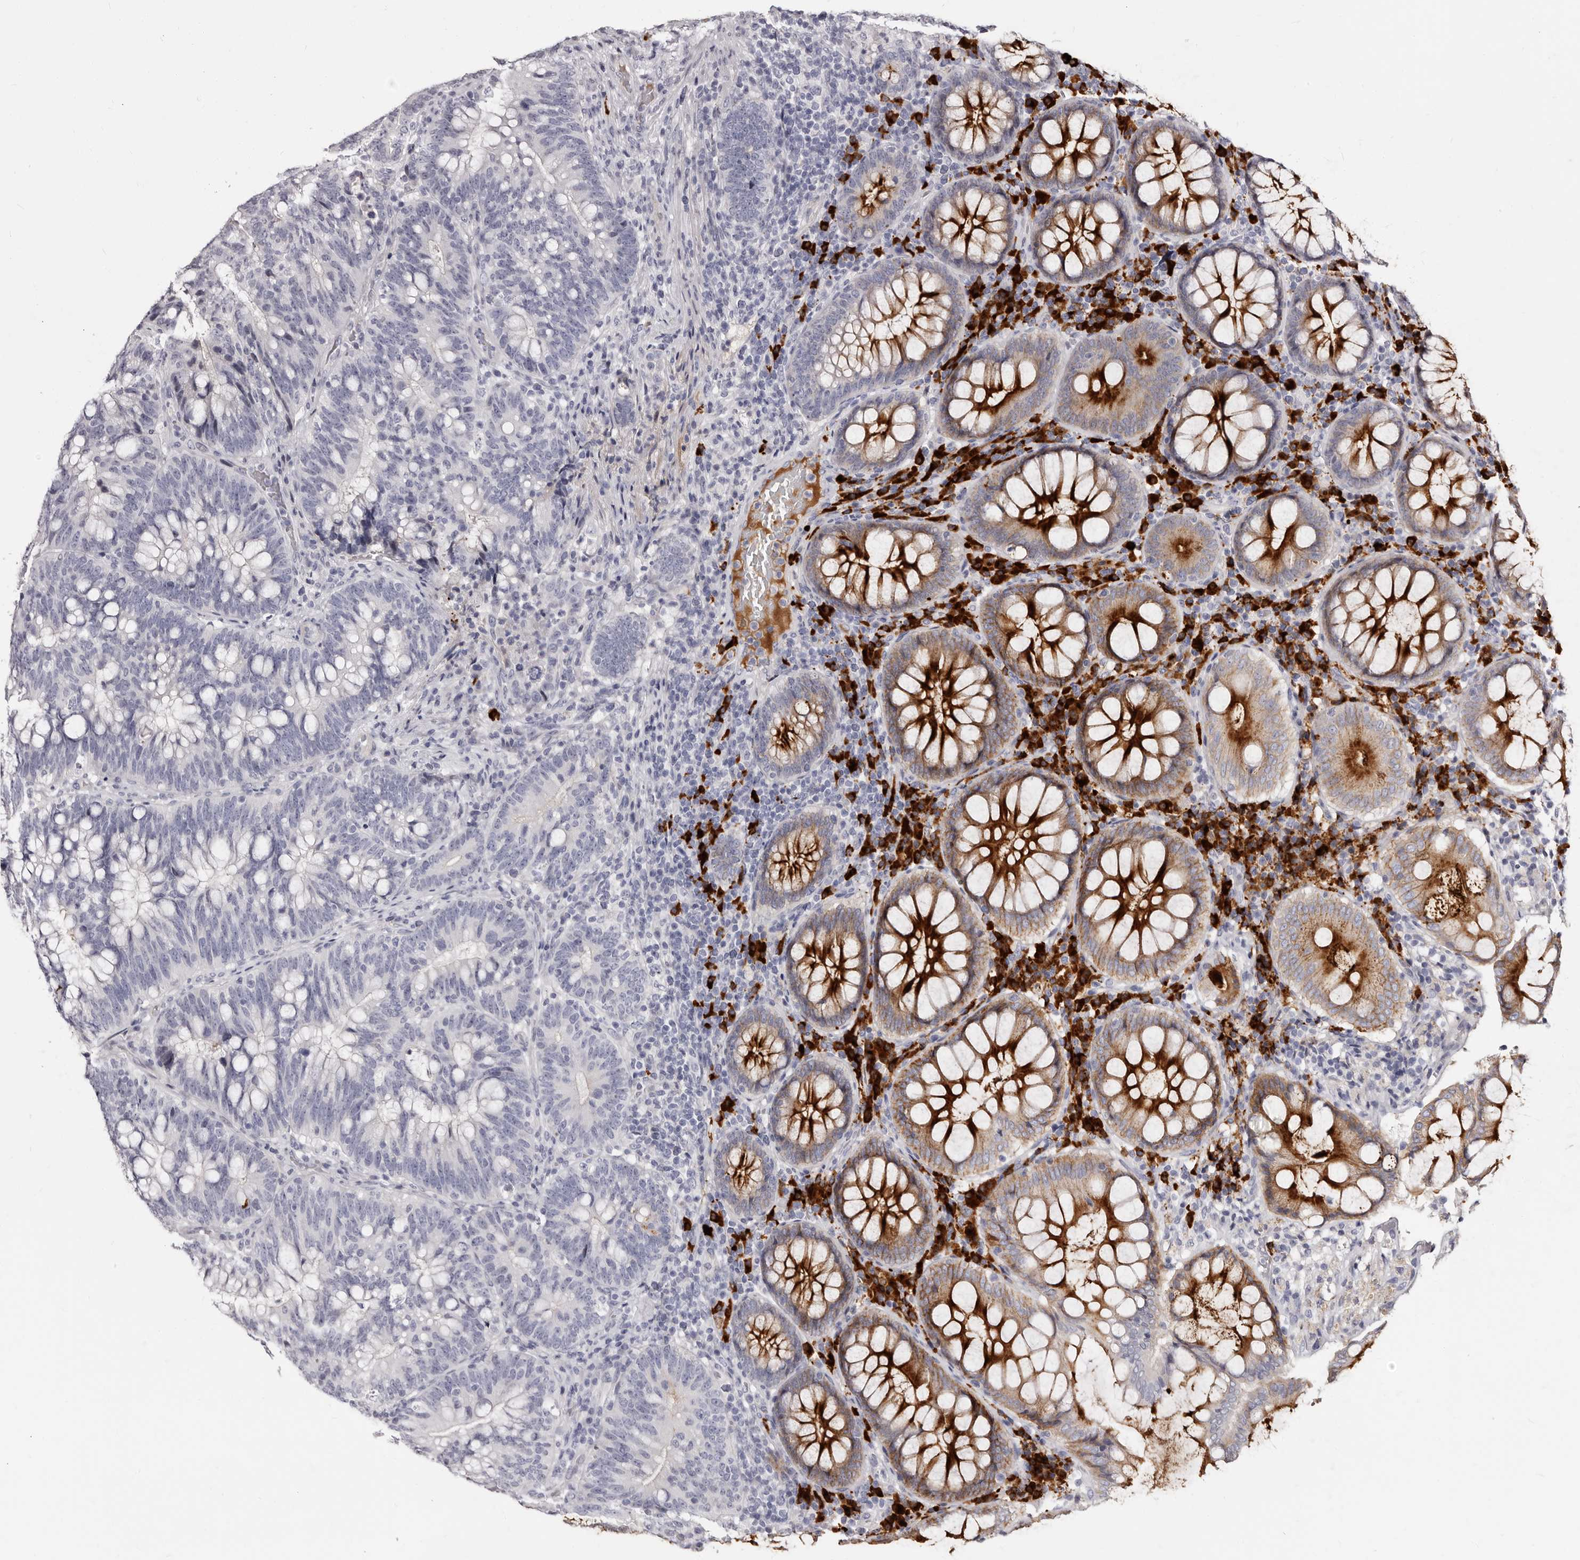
{"staining": {"intensity": "negative", "quantity": "none", "location": "none"}, "tissue": "colorectal cancer", "cell_type": "Tumor cells", "image_type": "cancer", "snomed": [{"axis": "morphology", "description": "Adenocarcinoma, NOS"}, {"axis": "topography", "description": "Colon"}], "caption": "High magnification brightfield microscopy of colorectal adenocarcinoma stained with DAB (3,3'-diaminobenzidine) (brown) and counterstained with hematoxylin (blue): tumor cells show no significant expression.", "gene": "TBC1D22B", "patient": {"sex": "female", "age": 66}}